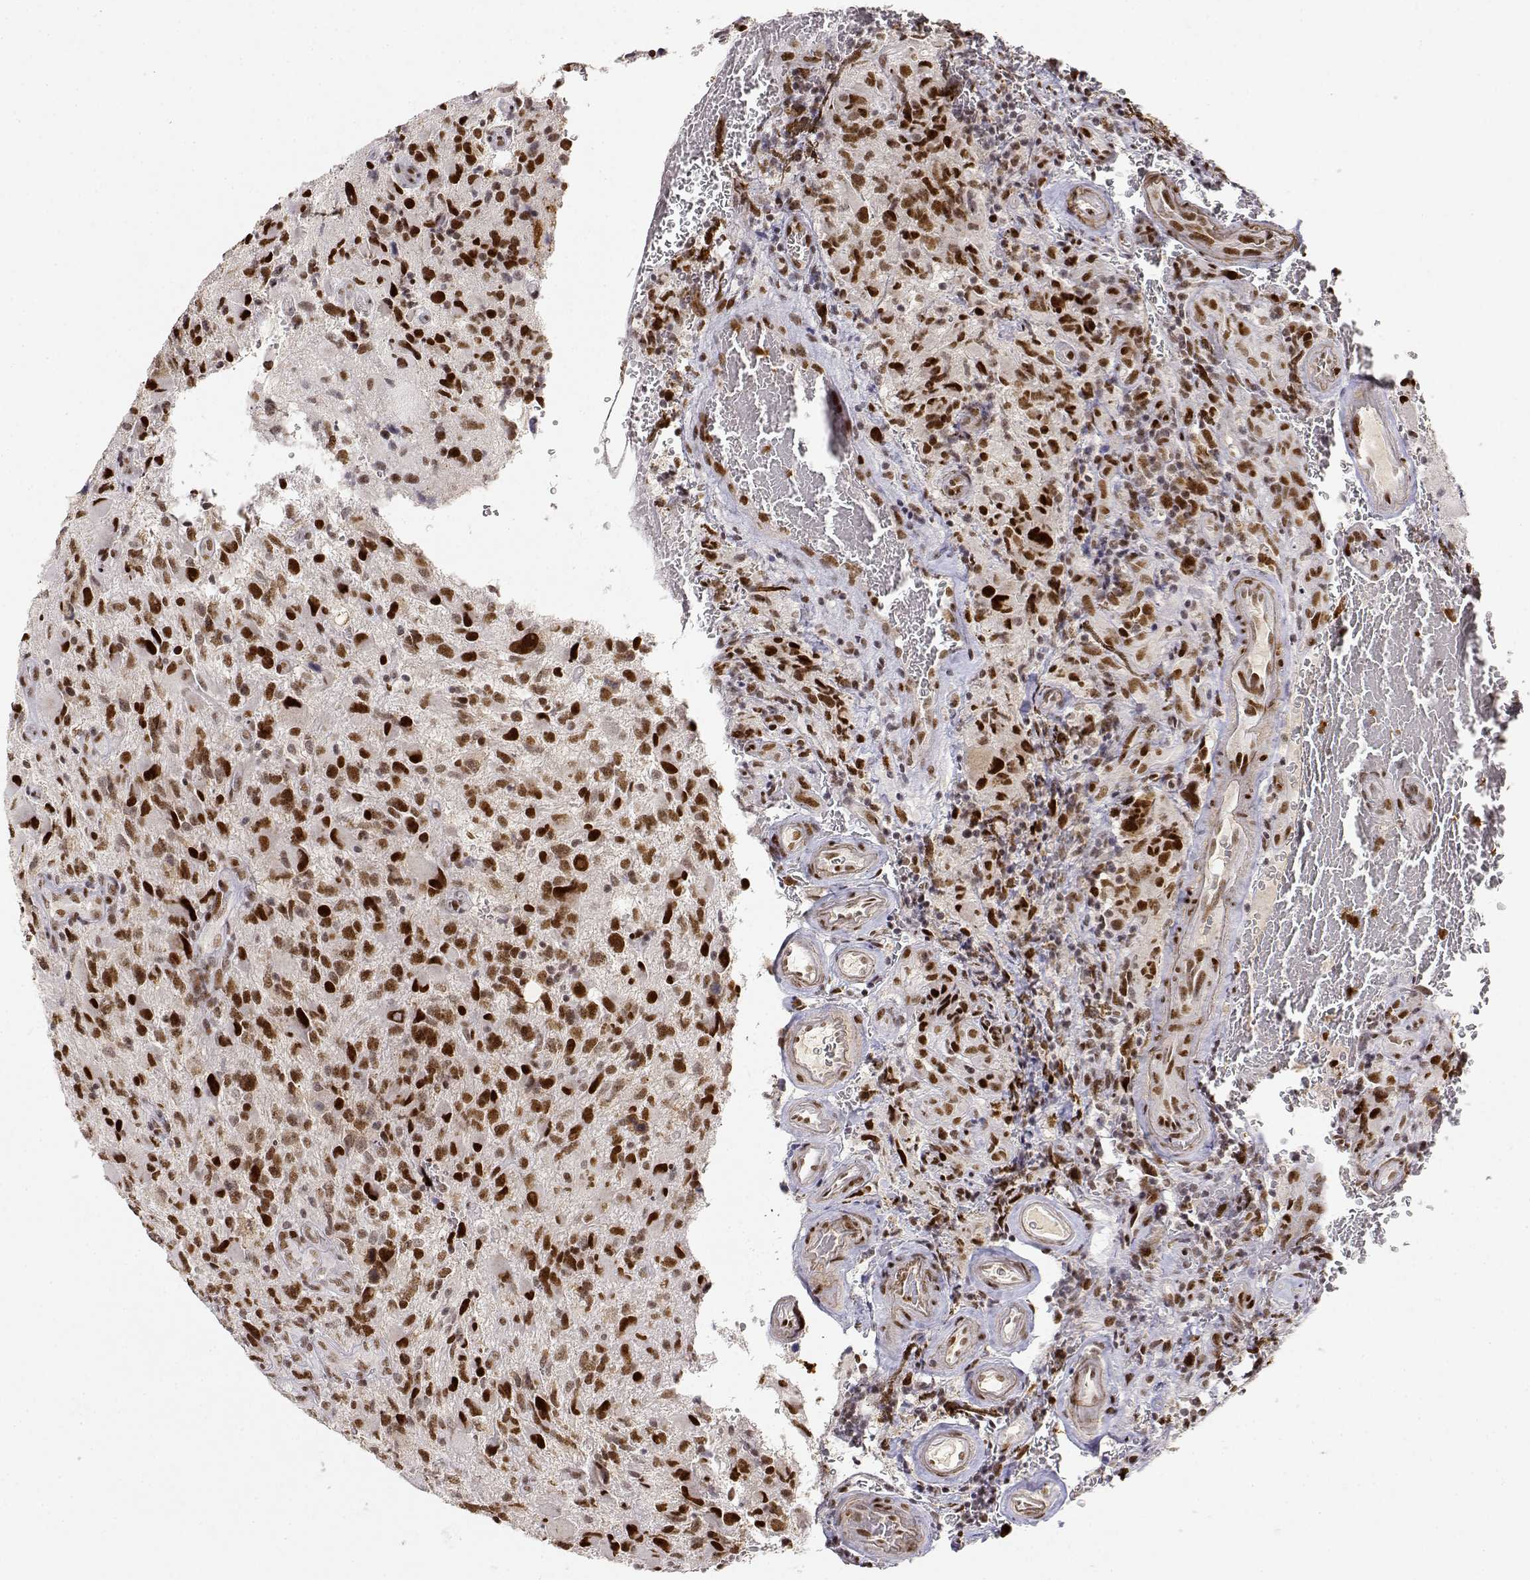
{"staining": {"intensity": "strong", "quantity": ">75%", "location": "nuclear"}, "tissue": "glioma", "cell_type": "Tumor cells", "image_type": "cancer", "snomed": [{"axis": "morphology", "description": "Glioma, malignant, NOS"}, {"axis": "morphology", "description": "Glioma, malignant, High grade"}, {"axis": "topography", "description": "Brain"}], "caption": "Immunohistochemical staining of human malignant glioma displays high levels of strong nuclear protein expression in about >75% of tumor cells. (Brightfield microscopy of DAB IHC at high magnification).", "gene": "RSF1", "patient": {"sex": "female", "age": 71}}